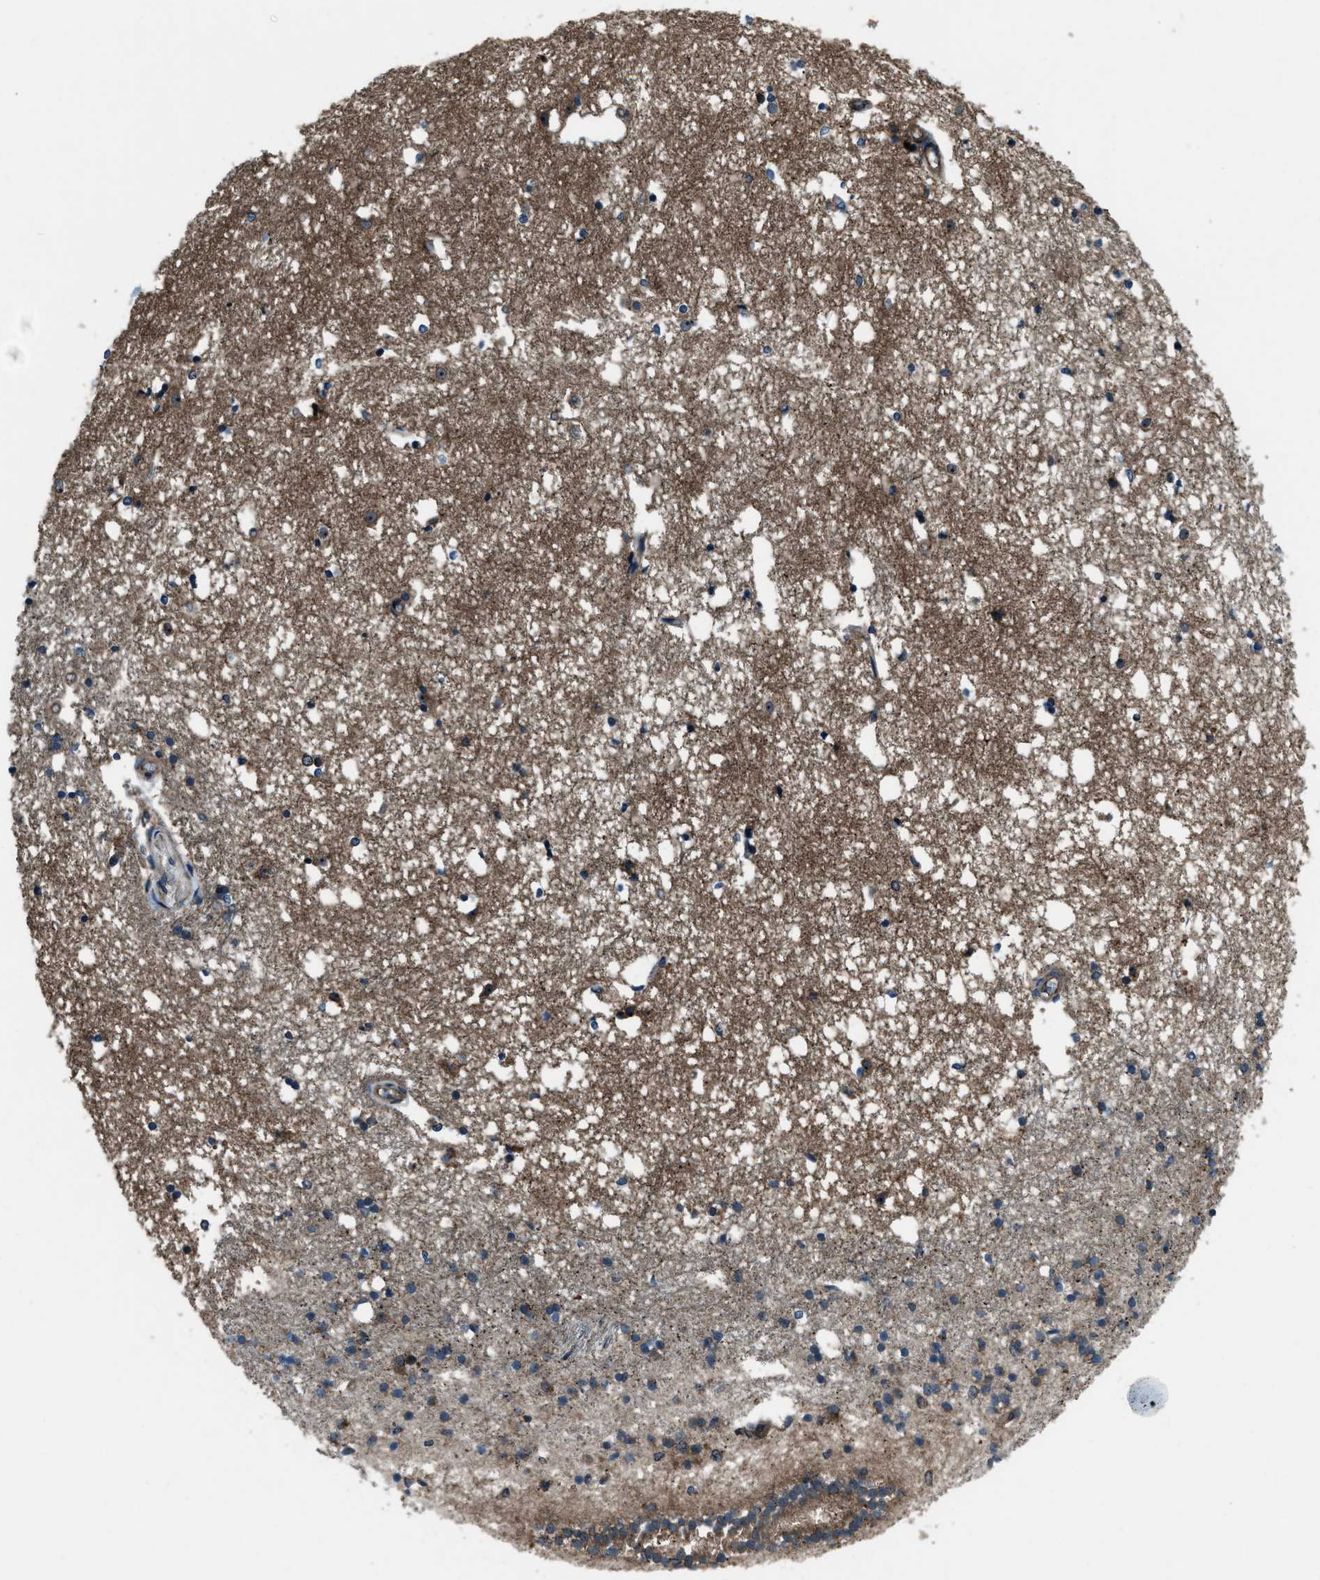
{"staining": {"intensity": "moderate", "quantity": "<25%", "location": "cytoplasmic/membranous"}, "tissue": "caudate", "cell_type": "Glial cells", "image_type": "normal", "snomed": [{"axis": "morphology", "description": "Normal tissue, NOS"}, {"axis": "topography", "description": "Lateral ventricle wall"}], "caption": "IHC image of unremarkable human caudate stained for a protein (brown), which demonstrates low levels of moderate cytoplasmic/membranous staining in about <25% of glial cells.", "gene": "SNX30", "patient": {"sex": "male", "age": 45}}